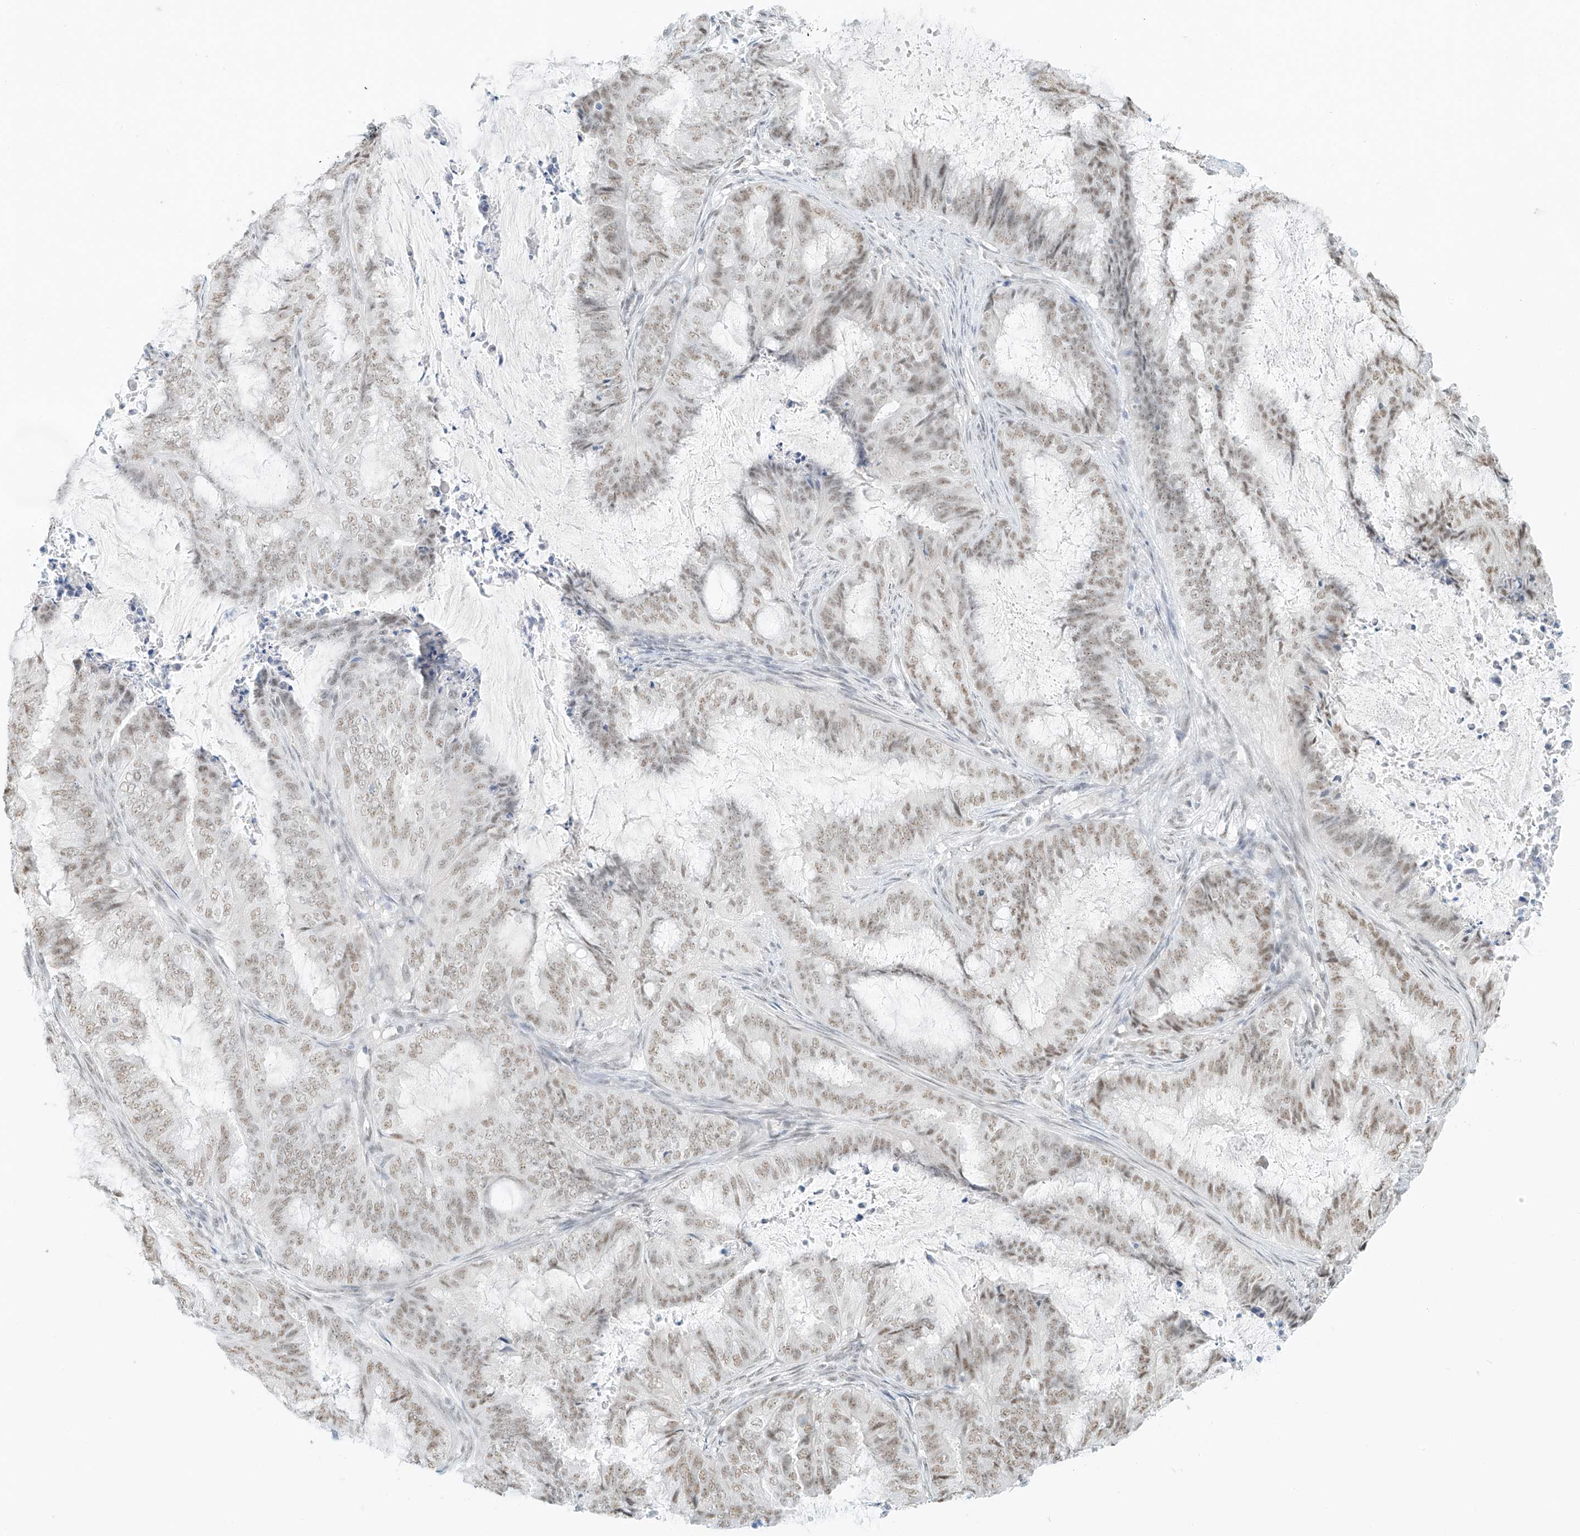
{"staining": {"intensity": "weak", "quantity": ">75%", "location": "nuclear"}, "tissue": "endometrial cancer", "cell_type": "Tumor cells", "image_type": "cancer", "snomed": [{"axis": "morphology", "description": "Adenocarcinoma, NOS"}, {"axis": "topography", "description": "Endometrium"}], "caption": "High-power microscopy captured an immunohistochemistry (IHC) micrograph of endometrial cancer (adenocarcinoma), revealing weak nuclear expression in about >75% of tumor cells.", "gene": "PGC", "patient": {"sex": "female", "age": 51}}